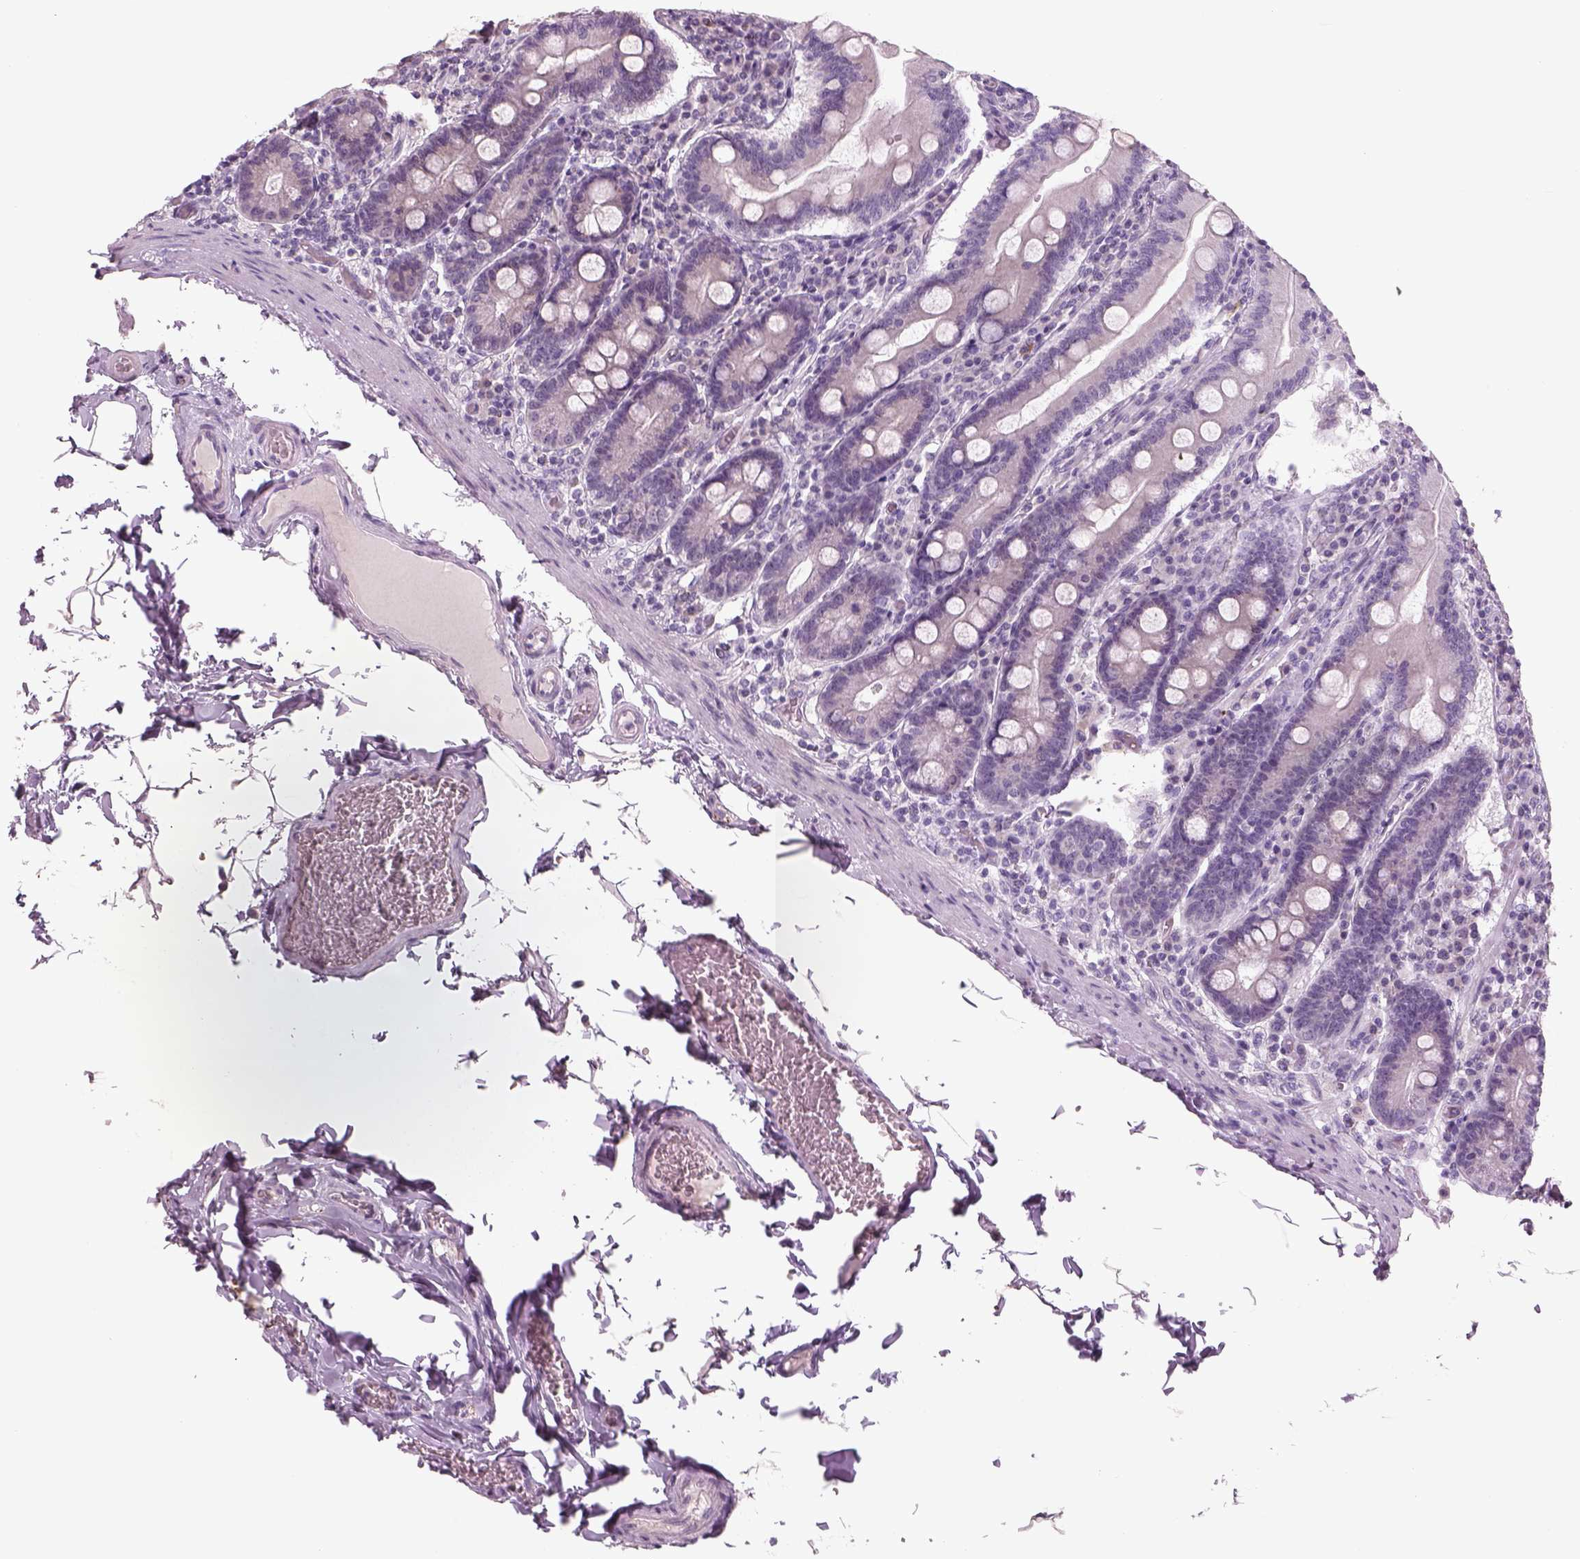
{"staining": {"intensity": "negative", "quantity": "none", "location": "none"}, "tissue": "small intestine", "cell_type": "Glandular cells", "image_type": "normal", "snomed": [{"axis": "morphology", "description": "Normal tissue, NOS"}, {"axis": "topography", "description": "Small intestine"}], "caption": "Micrograph shows no significant protein positivity in glandular cells of unremarkable small intestine.", "gene": "PENK", "patient": {"sex": "male", "age": 37}}